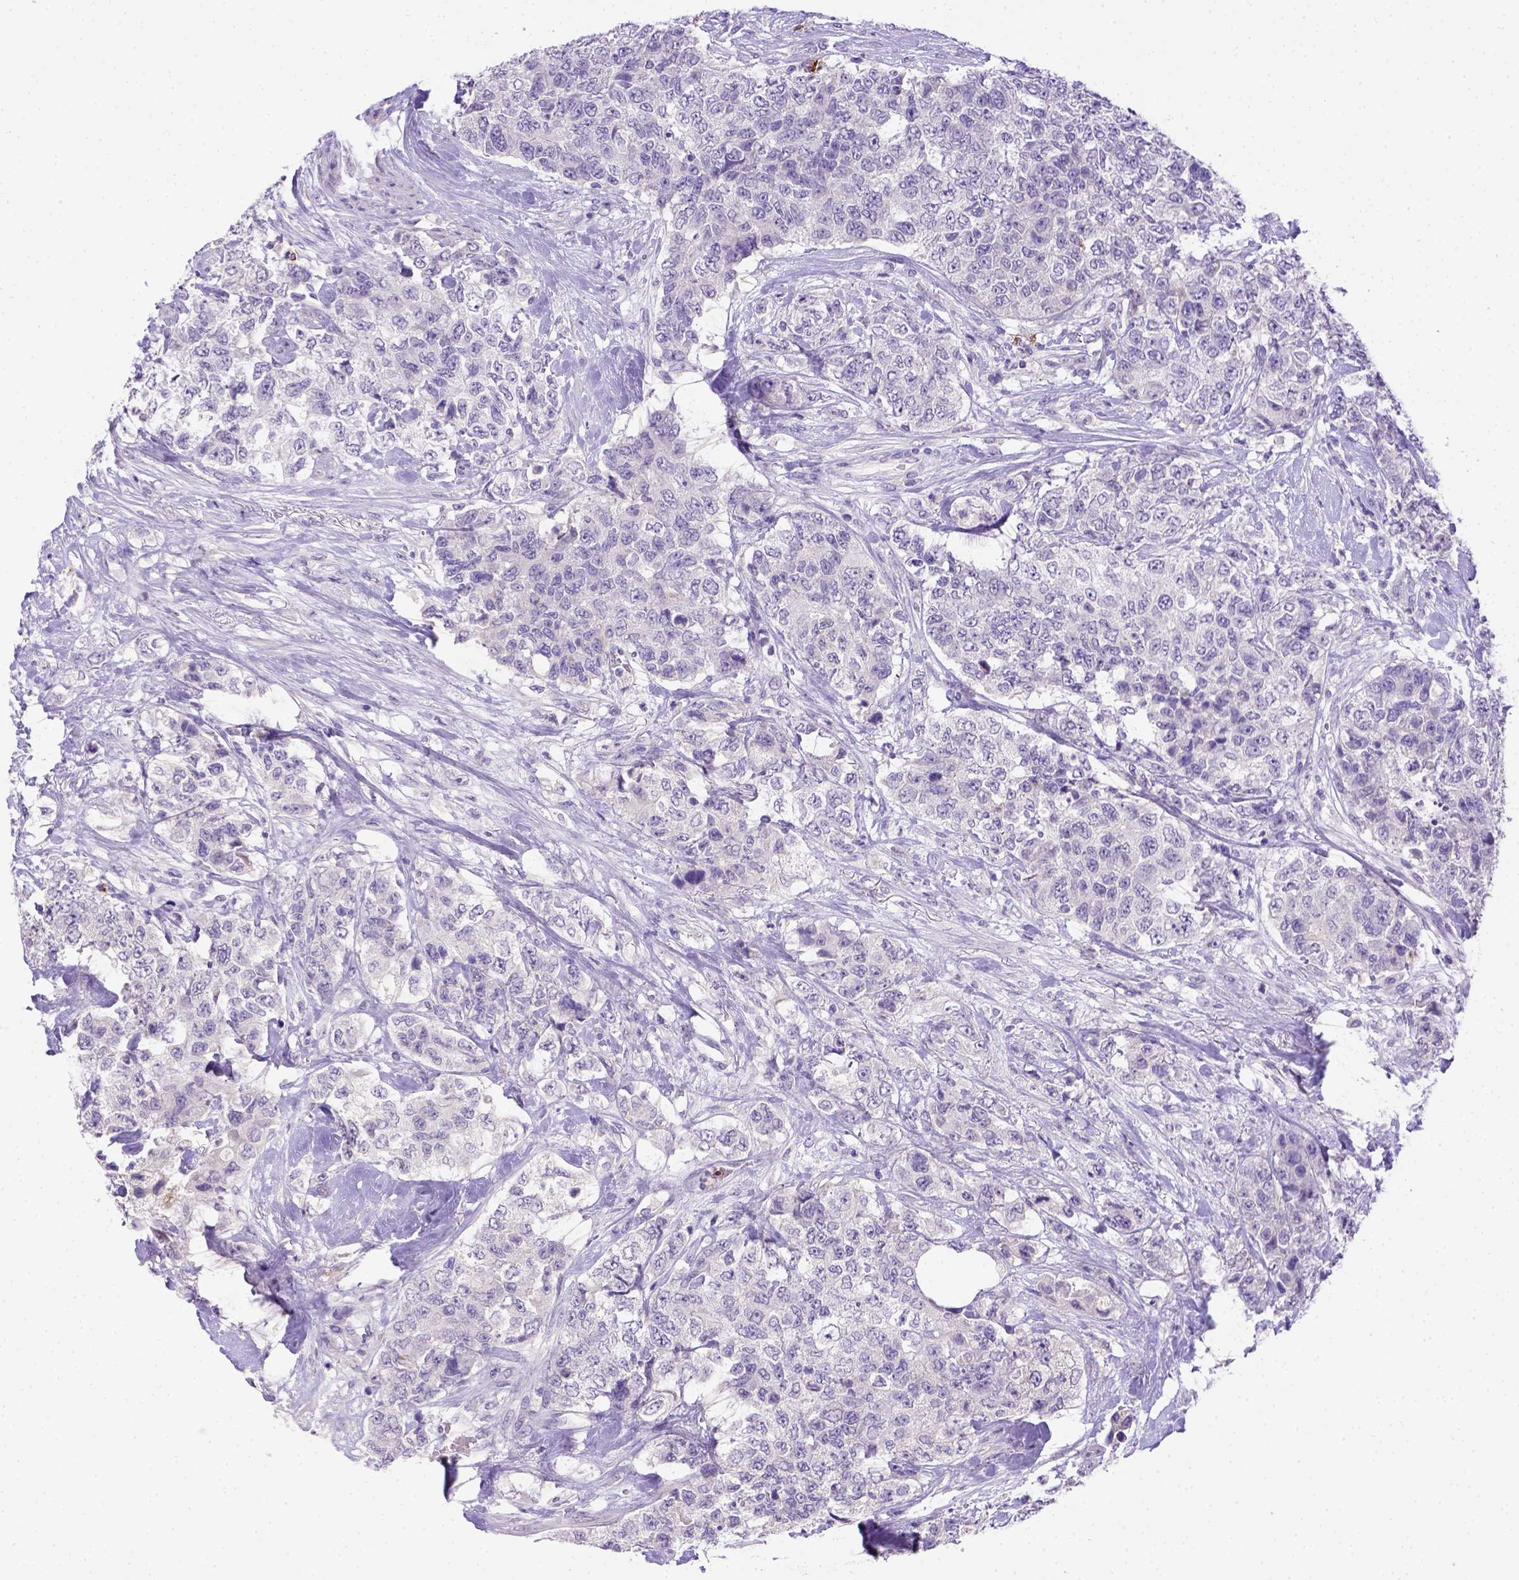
{"staining": {"intensity": "negative", "quantity": "none", "location": "none"}, "tissue": "urothelial cancer", "cell_type": "Tumor cells", "image_type": "cancer", "snomed": [{"axis": "morphology", "description": "Urothelial carcinoma, High grade"}, {"axis": "topography", "description": "Urinary bladder"}], "caption": "Tumor cells show no significant protein positivity in high-grade urothelial carcinoma.", "gene": "B3GAT1", "patient": {"sex": "female", "age": 78}}